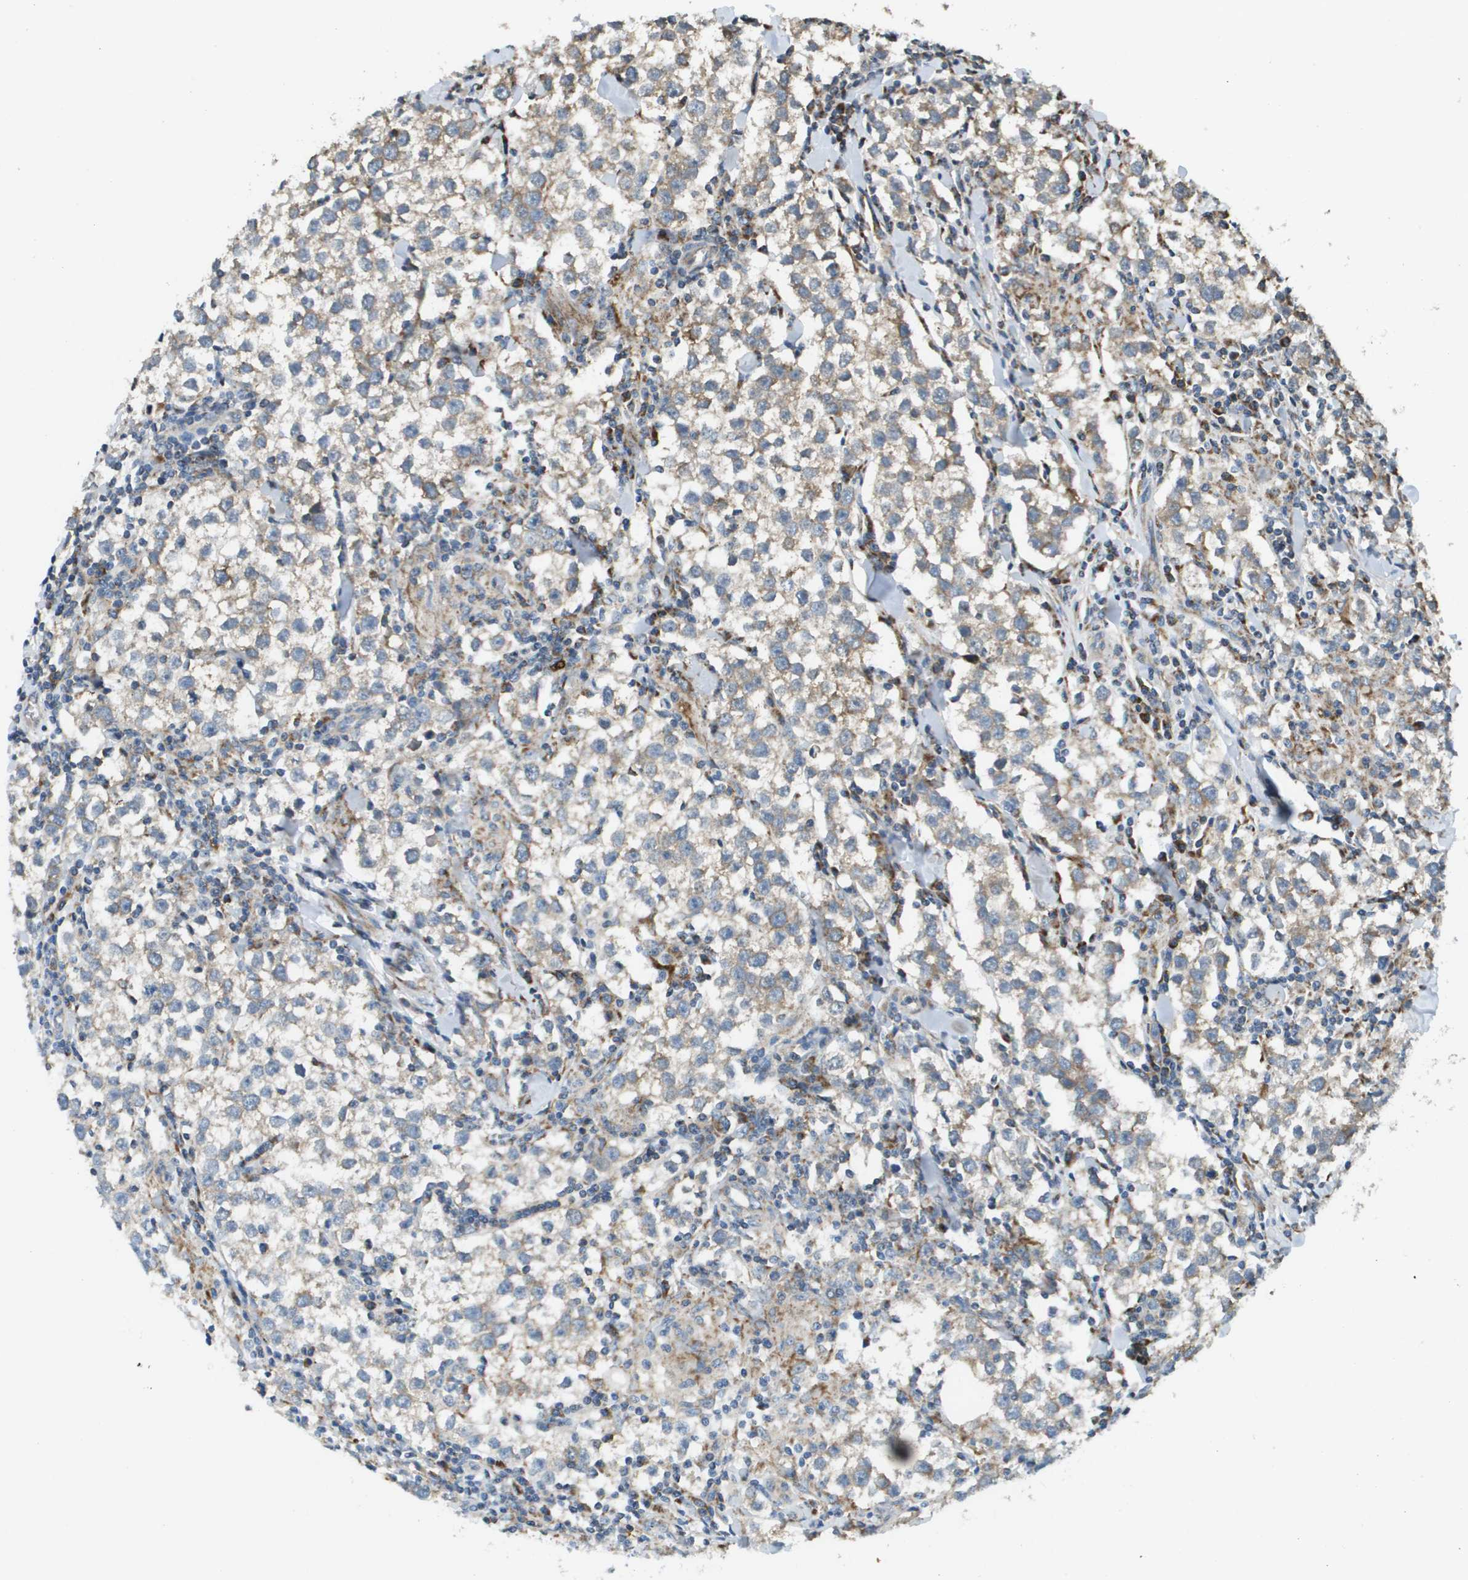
{"staining": {"intensity": "weak", "quantity": "<25%", "location": "cytoplasmic/membranous"}, "tissue": "testis cancer", "cell_type": "Tumor cells", "image_type": "cancer", "snomed": [{"axis": "morphology", "description": "Seminoma, NOS"}, {"axis": "morphology", "description": "Carcinoma, Embryonal, NOS"}, {"axis": "topography", "description": "Testis"}], "caption": "Testis cancer (seminoma) was stained to show a protein in brown. There is no significant expression in tumor cells. Nuclei are stained in blue.", "gene": "NRK", "patient": {"sex": "male", "age": 36}}